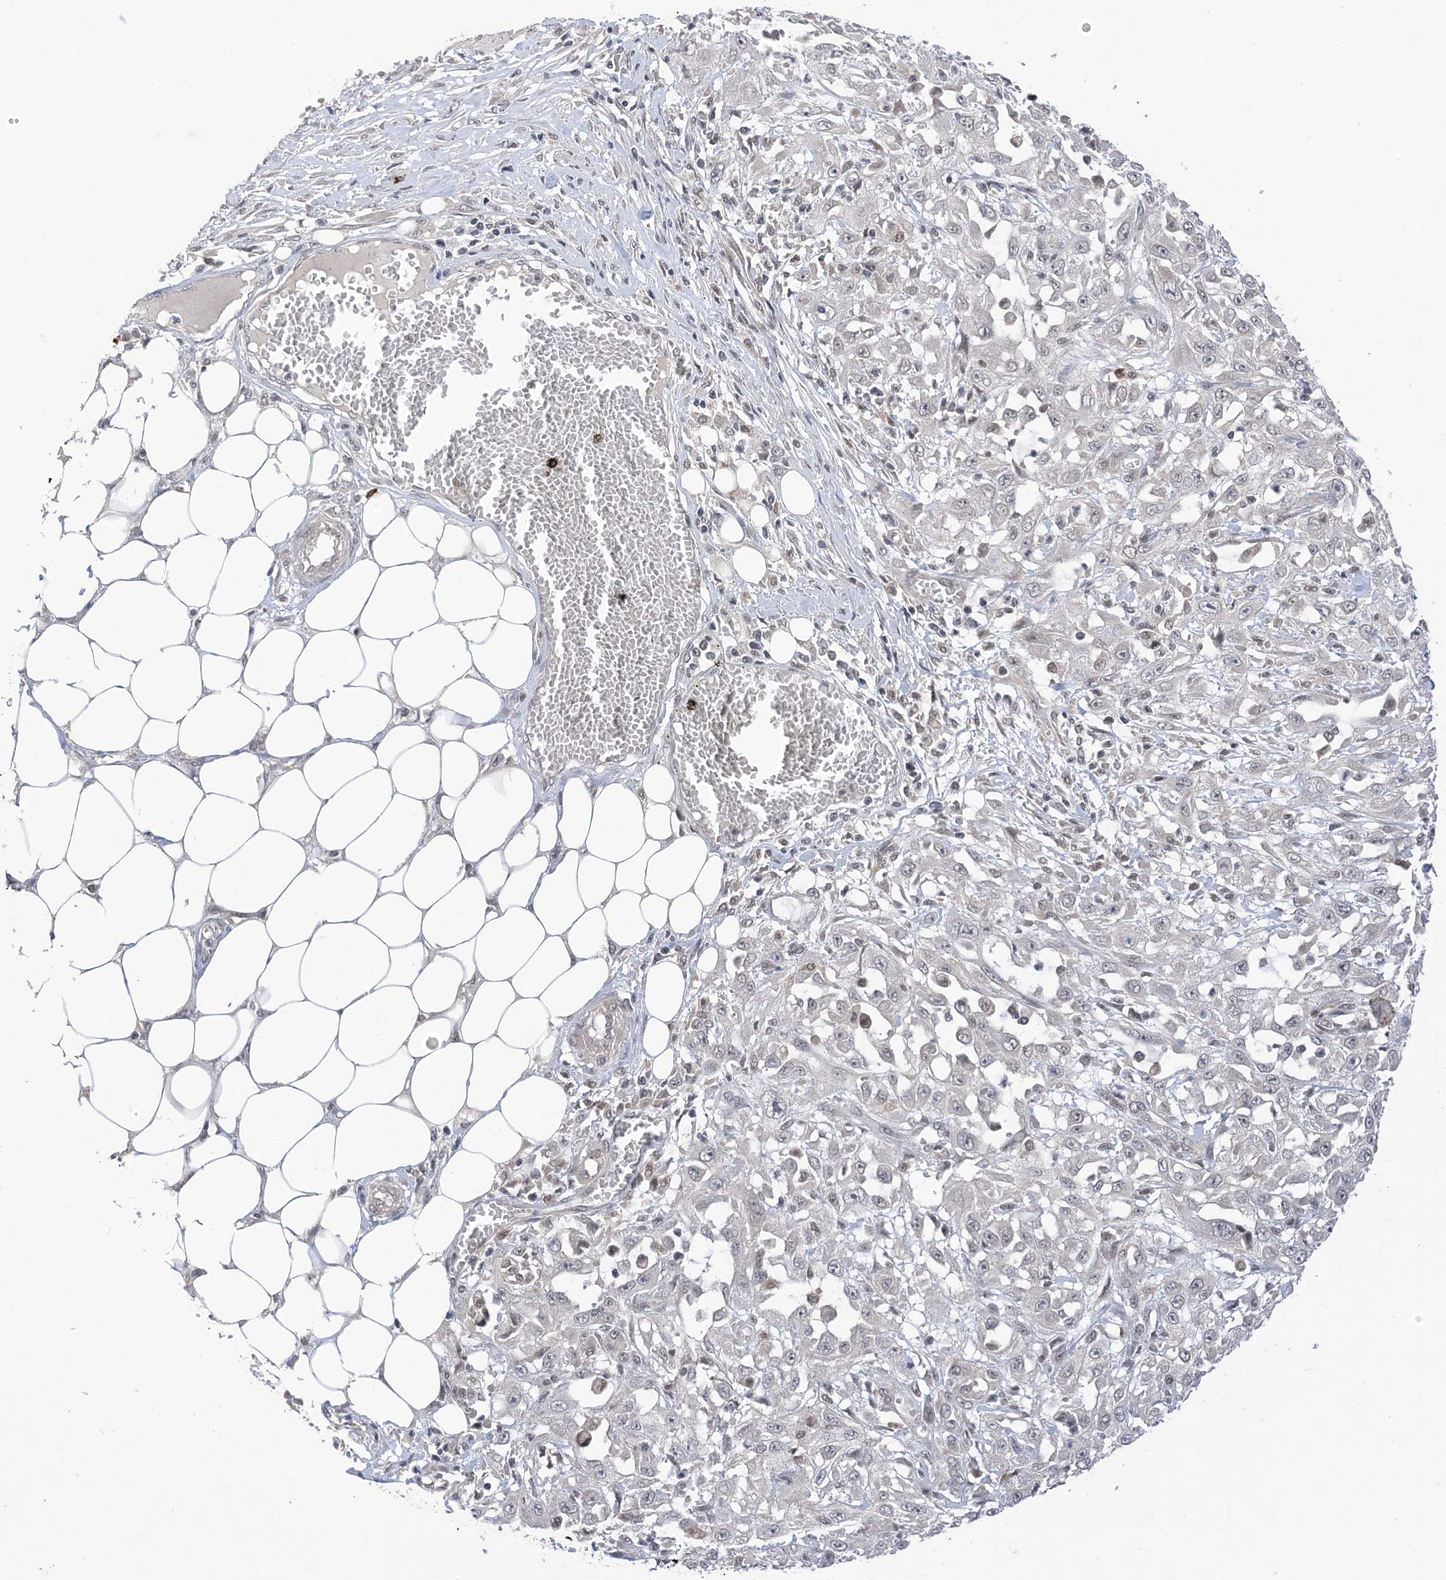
{"staining": {"intensity": "negative", "quantity": "none", "location": "none"}, "tissue": "skin cancer", "cell_type": "Tumor cells", "image_type": "cancer", "snomed": [{"axis": "morphology", "description": "Squamous cell carcinoma, NOS"}, {"axis": "morphology", "description": "Squamous cell carcinoma, metastatic, NOS"}, {"axis": "topography", "description": "Skin"}, {"axis": "topography", "description": "Lymph node"}], "caption": "Immunohistochemical staining of skin cancer reveals no significant positivity in tumor cells.", "gene": "RANBP9", "patient": {"sex": "male", "age": 75}}